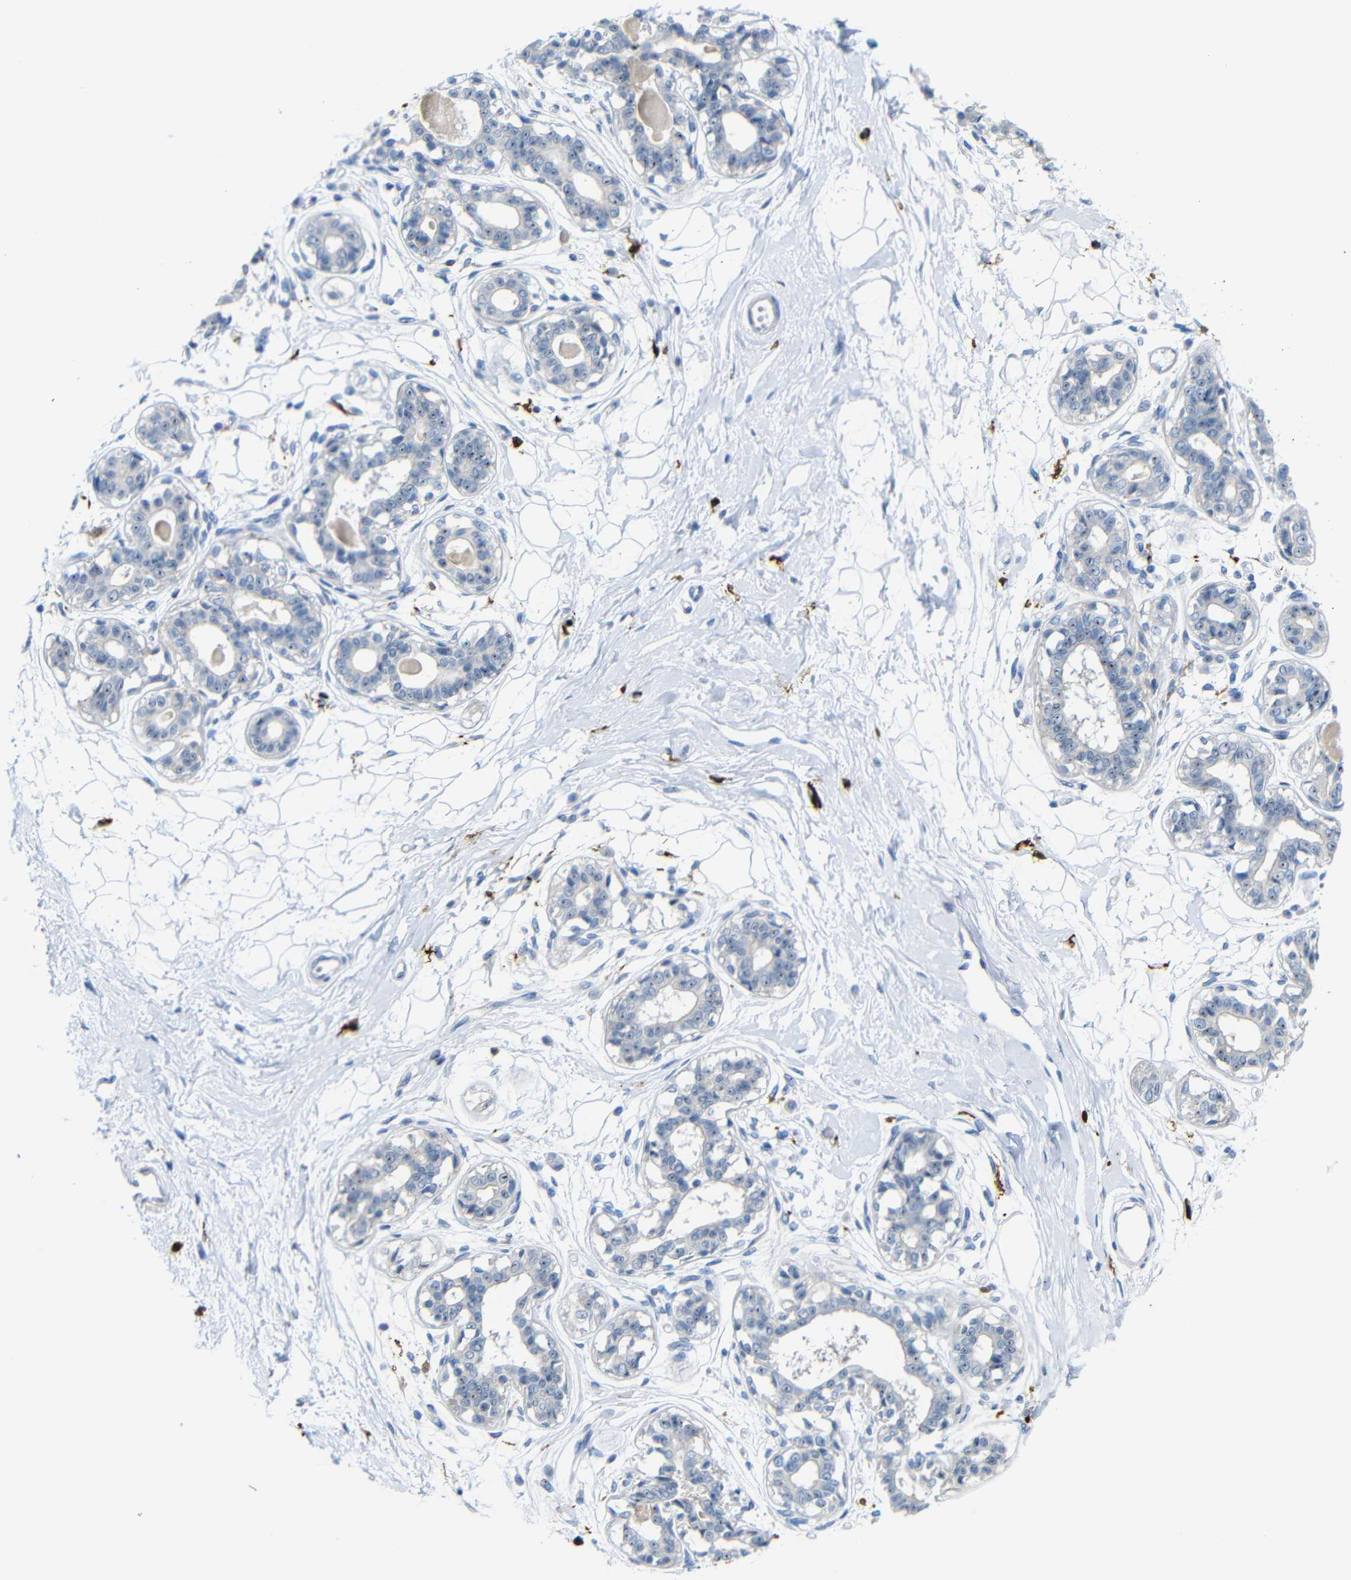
{"staining": {"intensity": "negative", "quantity": "none", "location": "none"}, "tissue": "breast", "cell_type": "Adipocytes", "image_type": "normal", "snomed": [{"axis": "morphology", "description": "Normal tissue, NOS"}, {"axis": "topography", "description": "Breast"}], "caption": "Immunohistochemistry (IHC) image of unremarkable breast: breast stained with DAB exhibits no significant protein positivity in adipocytes. (Stains: DAB (3,3'-diaminobenzidine) immunohistochemistry with hematoxylin counter stain, Microscopy: brightfield microscopy at high magnification).", "gene": "C1orf210", "patient": {"sex": "female", "age": 45}}